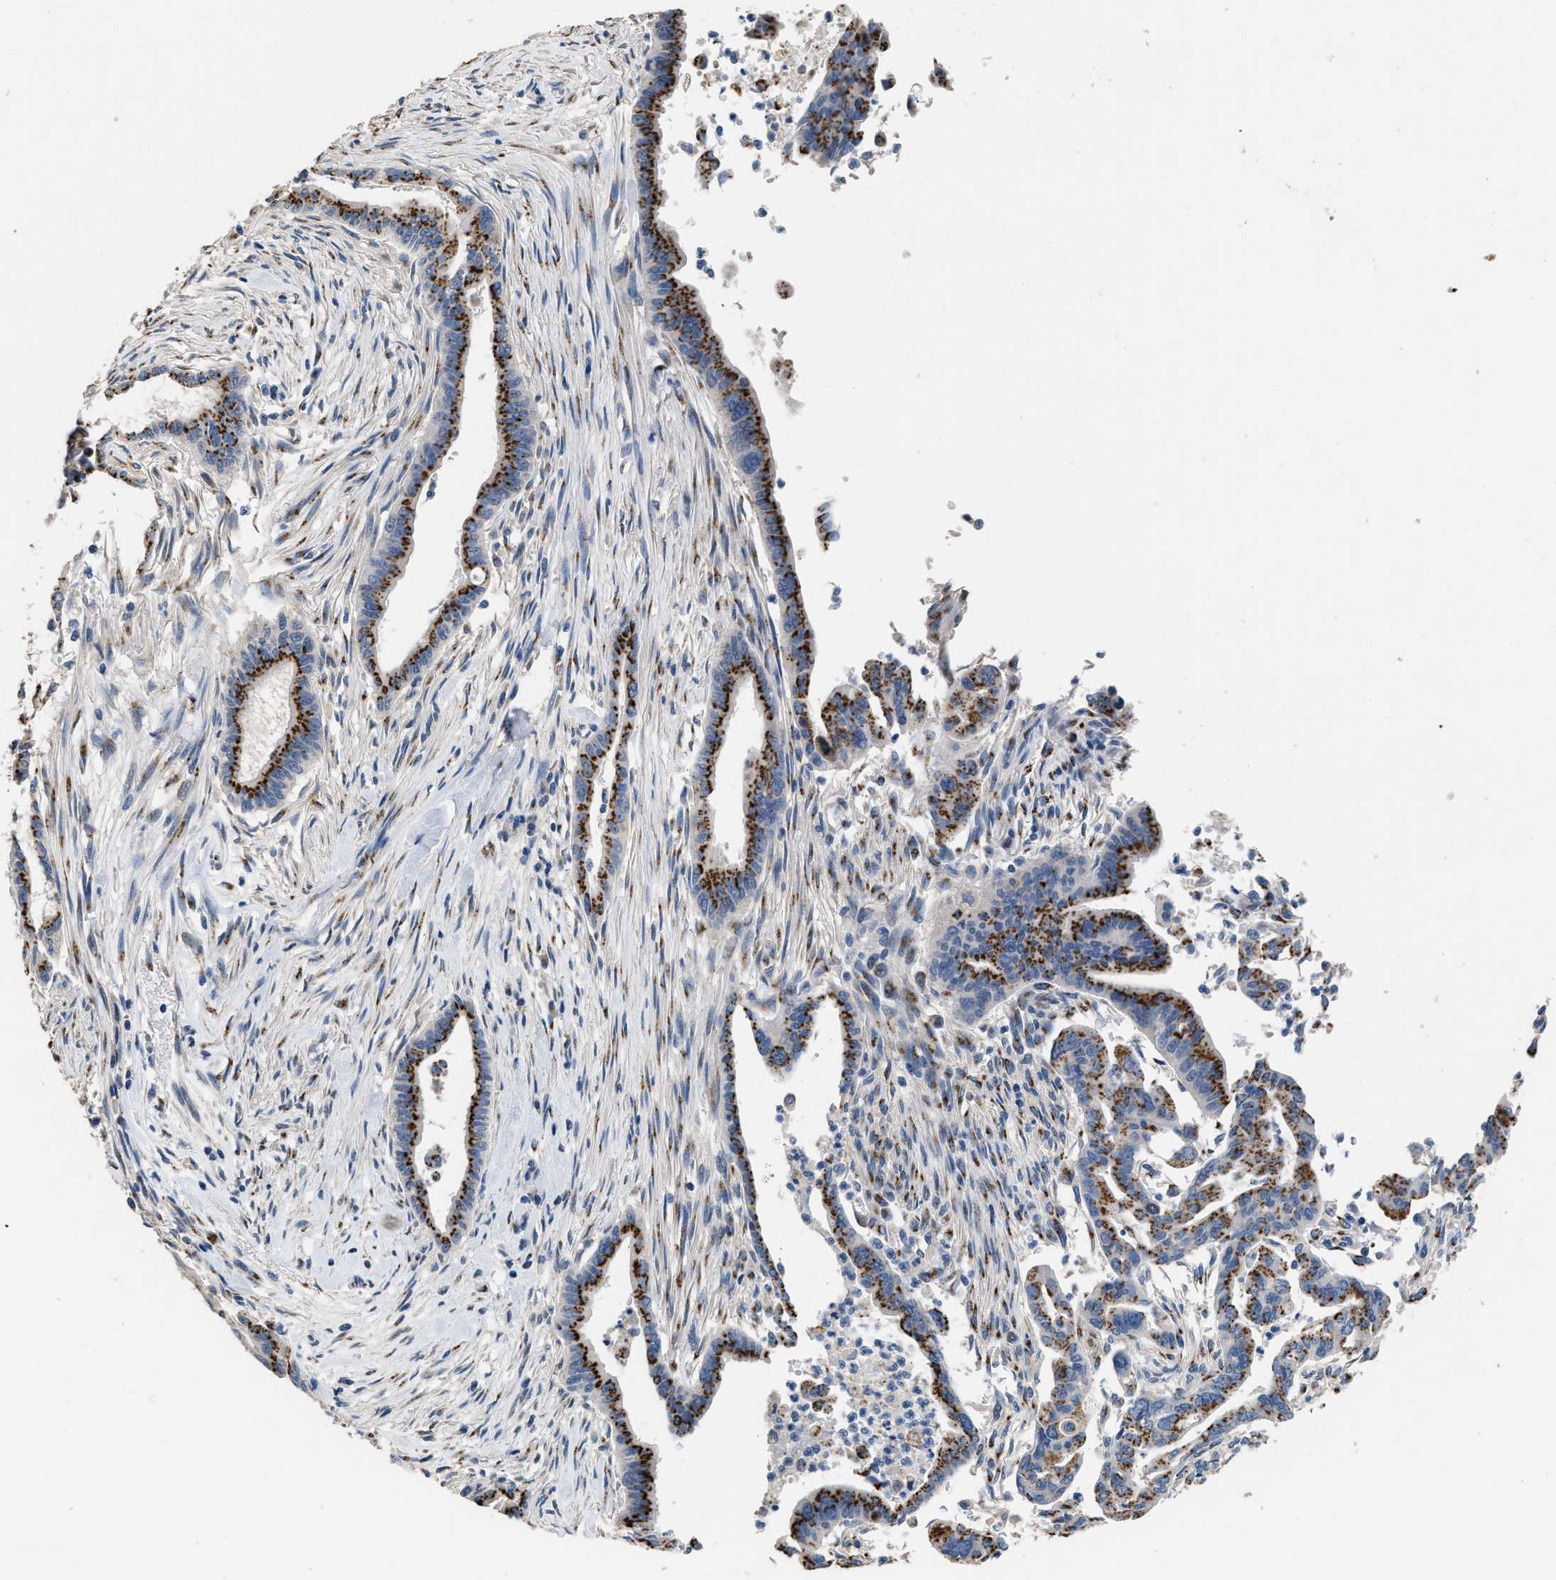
{"staining": {"intensity": "moderate", "quantity": ">75%", "location": "cytoplasmic/membranous"}, "tissue": "pancreatic cancer", "cell_type": "Tumor cells", "image_type": "cancer", "snomed": [{"axis": "morphology", "description": "Adenocarcinoma, NOS"}, {"axis": "topography", "description": "Pancreas"}], "caption": "DAB immunohistochemical staining of human pancreatic adenocarcinoma demonstrates moderate cytoplasmic/membranous protein expression in approximately >75% of tumor cells.", "gene": "GOLM1", "patient": {"sex": "male", "age": 70}}